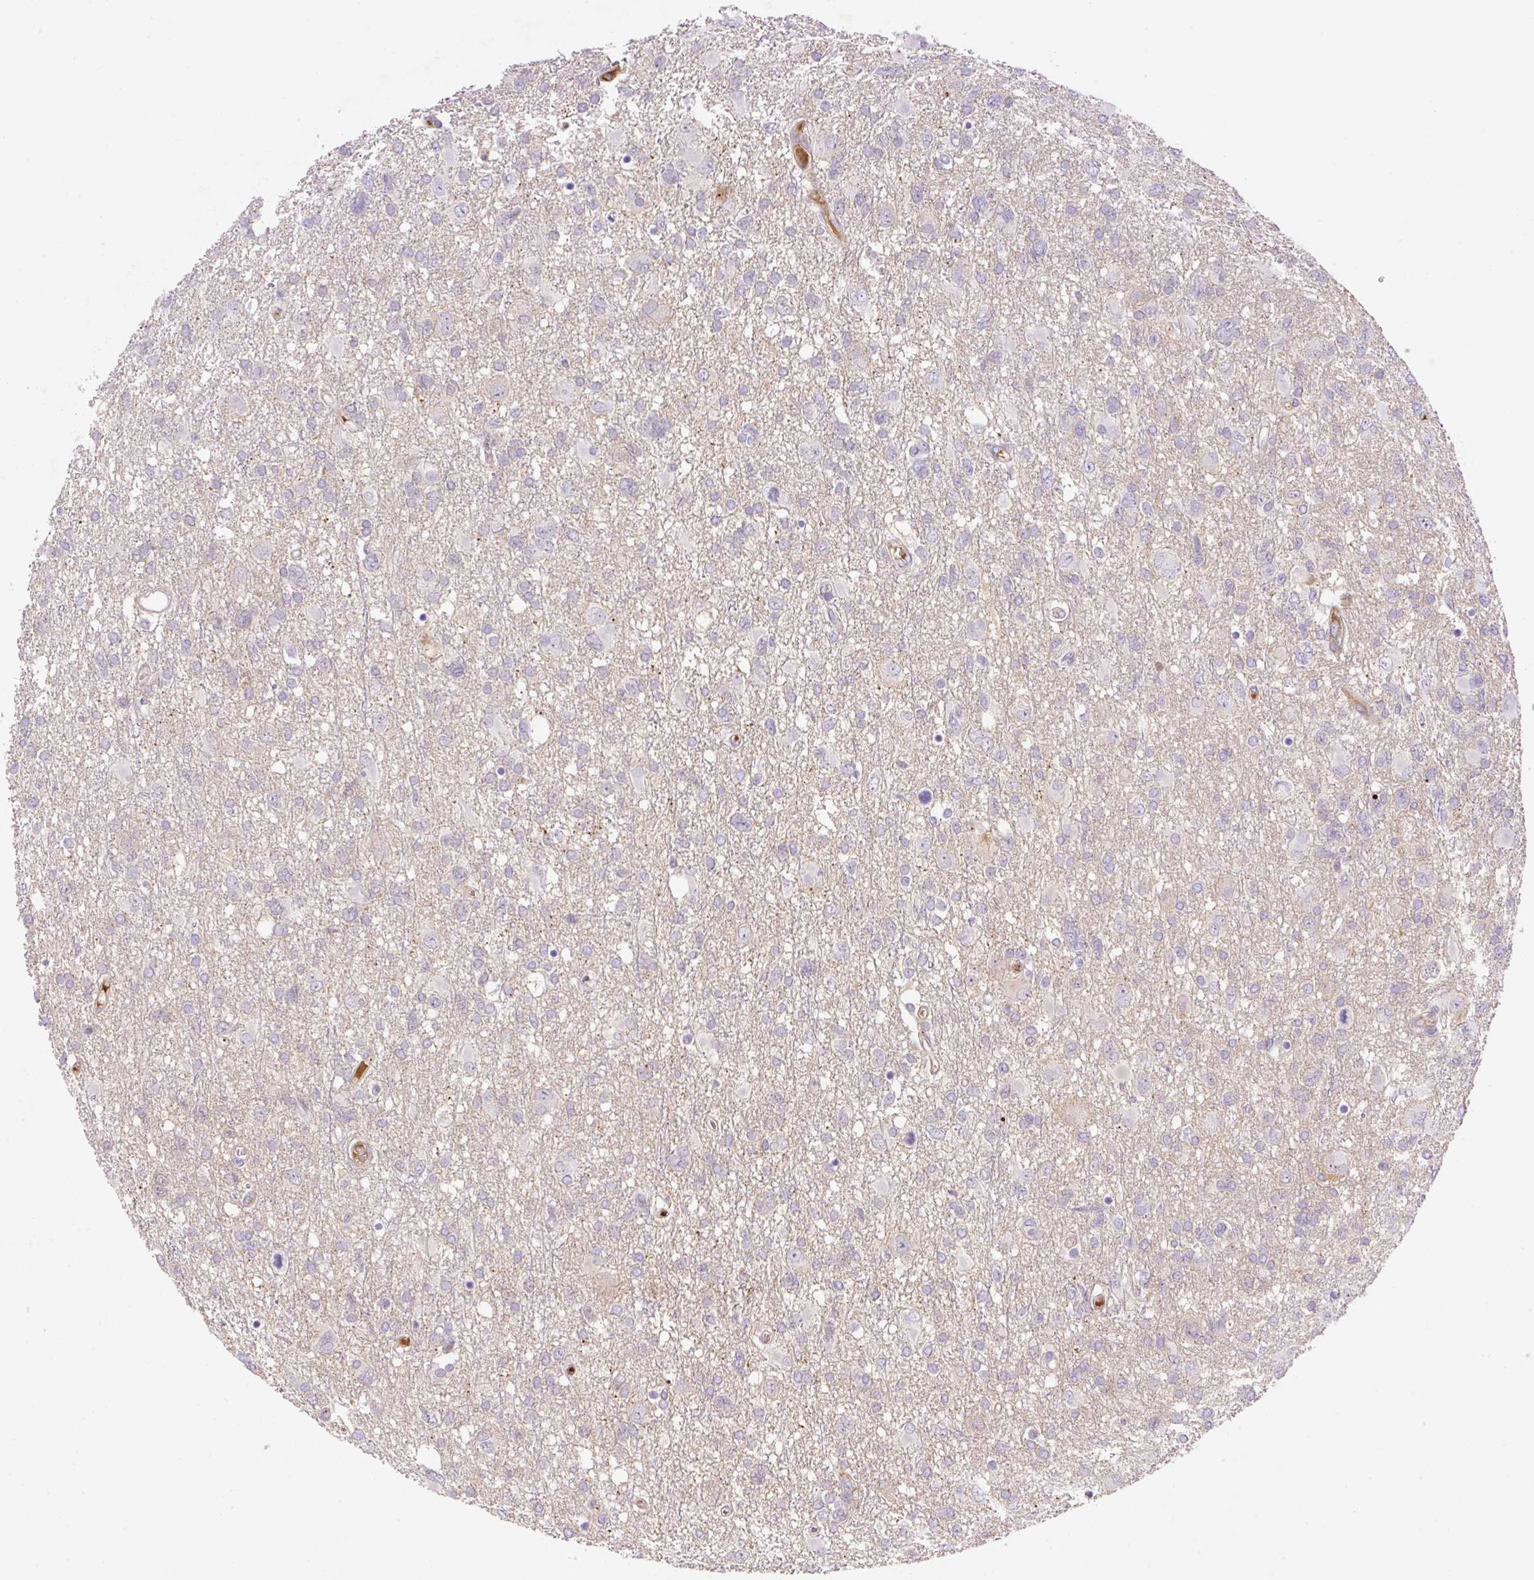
{"staining": {"intensity": "negative", "quantity": "none", "location": "none"}, "tissue": "glioma", "cell_type": "Tumor cells", "image_type": "cancer", "snomed": [{"axis": "morphology", "description": "Glioma, malignant, High grade"}, {"axis": "topography", "description": "Brain"}], "caption": "This is a micrograph of immunohistochemistry staining of malignant glioma (high-grade), which shows no expression in tumor cells.", "gene": "TDRD15", "patient": {"sex": "male", "age": 61}}